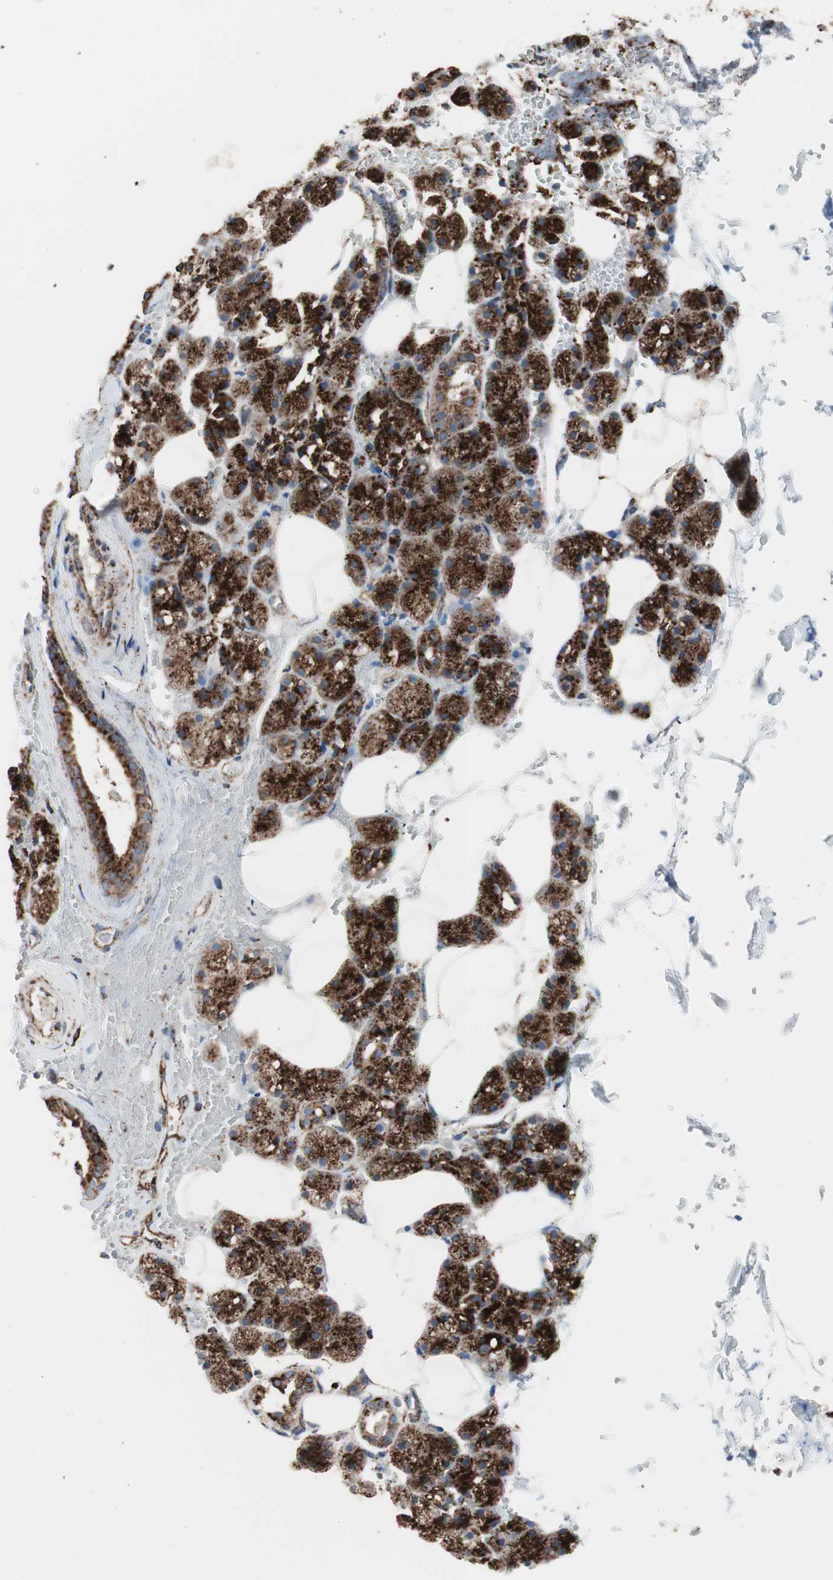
{"staining": {"intensity": "strong", "quantity": ">75%", "location": "cytoplasmic/membranous"}, "tissue": "salivary gland", "cell_type": "Glandular cells", "image_type": "normal", "snomed": [{"axis": "morphology", "description": "Normal tissue, NOS"}, {"axis": "topography", "description": "Salivary gland"}], "caption": "A high-resolution photomicrograph shows immunohistochemistry staining of unremarkable salivary gland, which displays strong cytoplasmic/membranous expression in approximately >75% of glandular cells.", "gene": "LAMP1", "patient": {"sex": "male", "age": 62}}